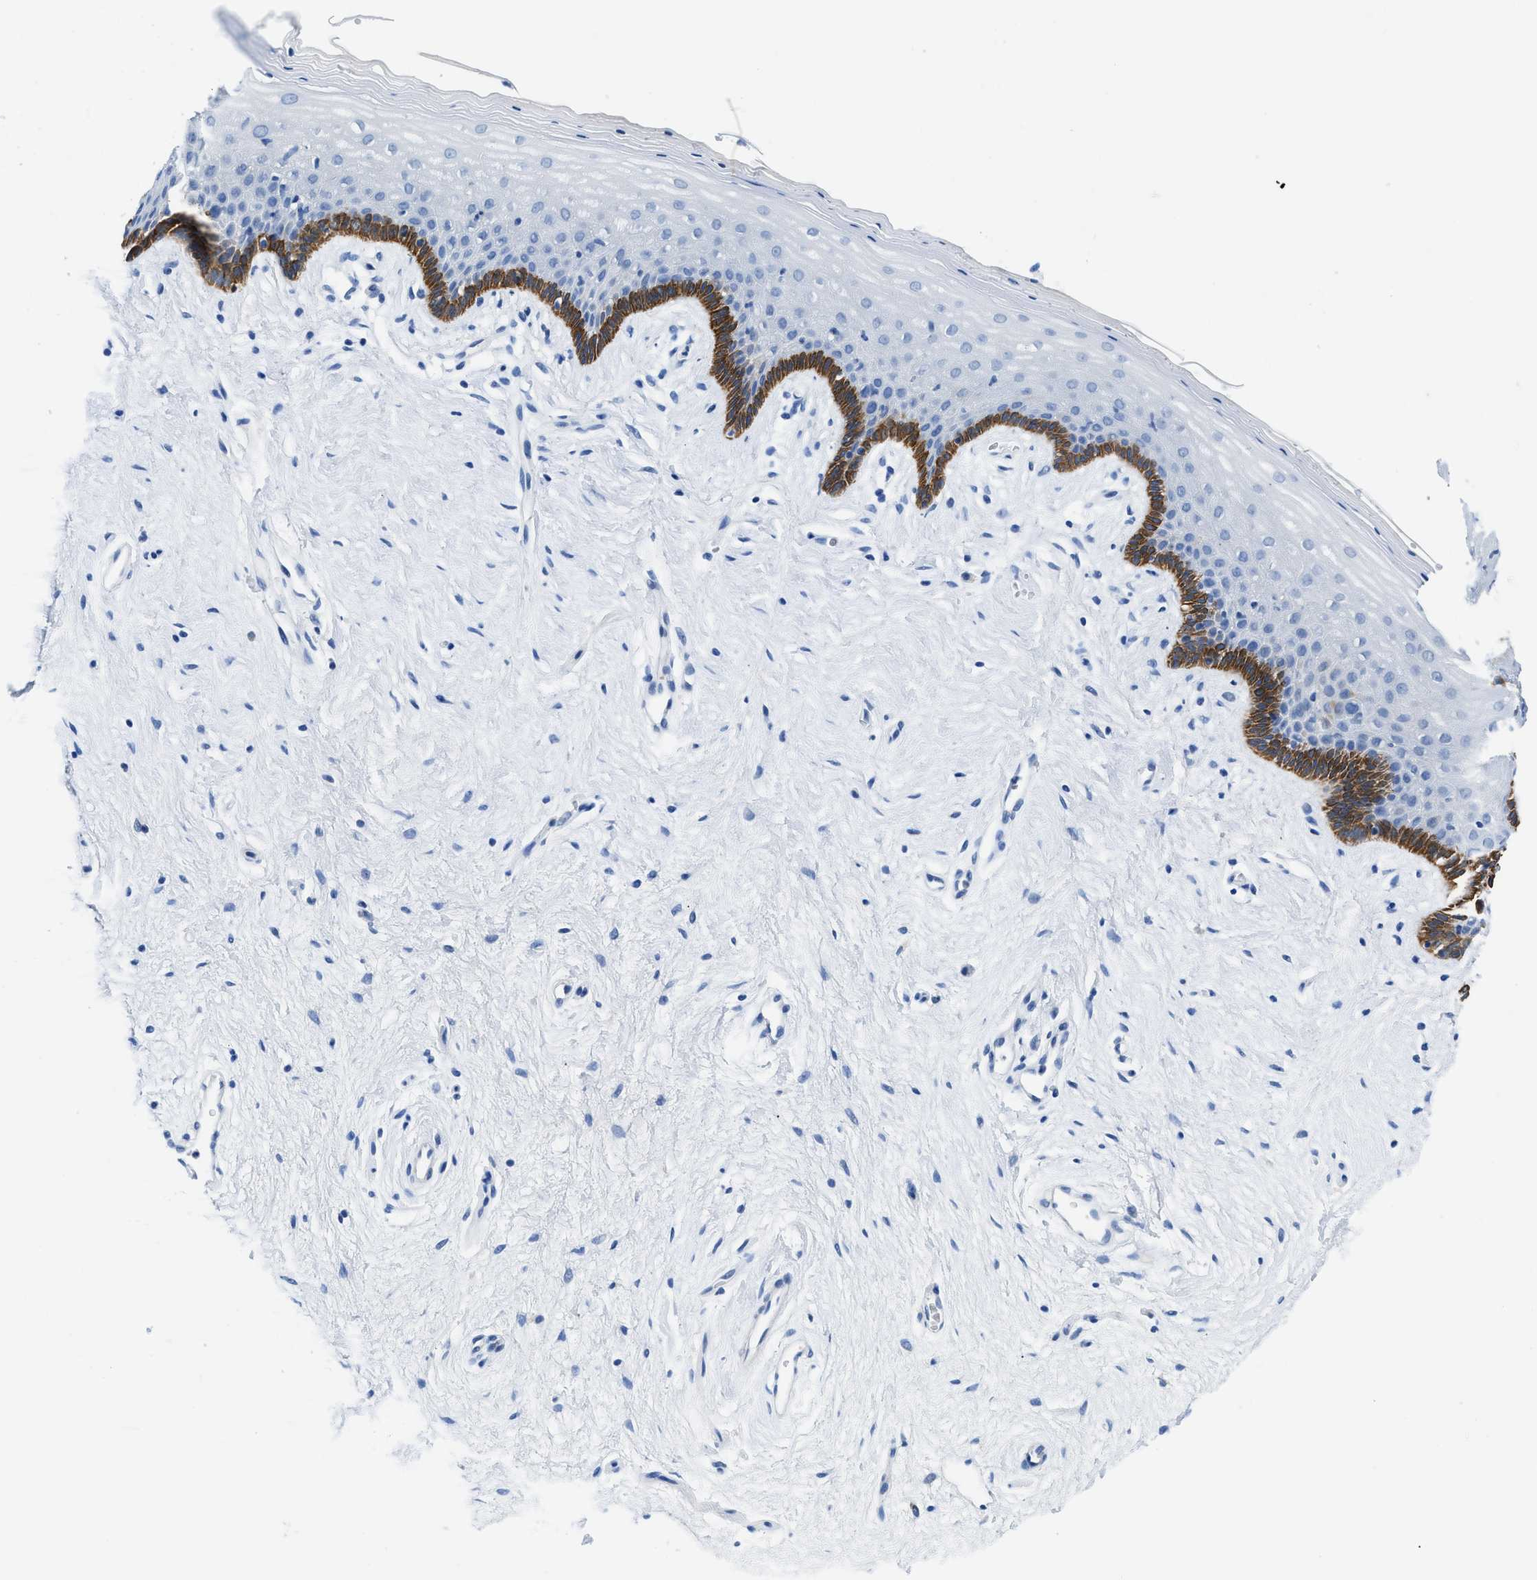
{"staining": {"intensity": "strong", "quantity": "<25%", "location": "cytoplasmic/membranous"}, "tissue": "vagina", "cell_type": "Squamous epithelial cells", "image_type": "normal", "snomed": [{"axis": "morphology", "description": "Normal tissue, NOS"}, {"axis": "topography", "description": "Vagina"}], "caption": "Immunohistochemistry (IHC) (DAB (3,3'-diaminobenzidine)) staining of normal human vagina exhibits strong cytoplasmic/membranous protein staining in approximately <25% of squamous epithelial cells. (DAB = brown stain, brightfield microscopy at high magnification).", "gene": "SLC10A6", "patient": {"sex": "female", "age": 44}}